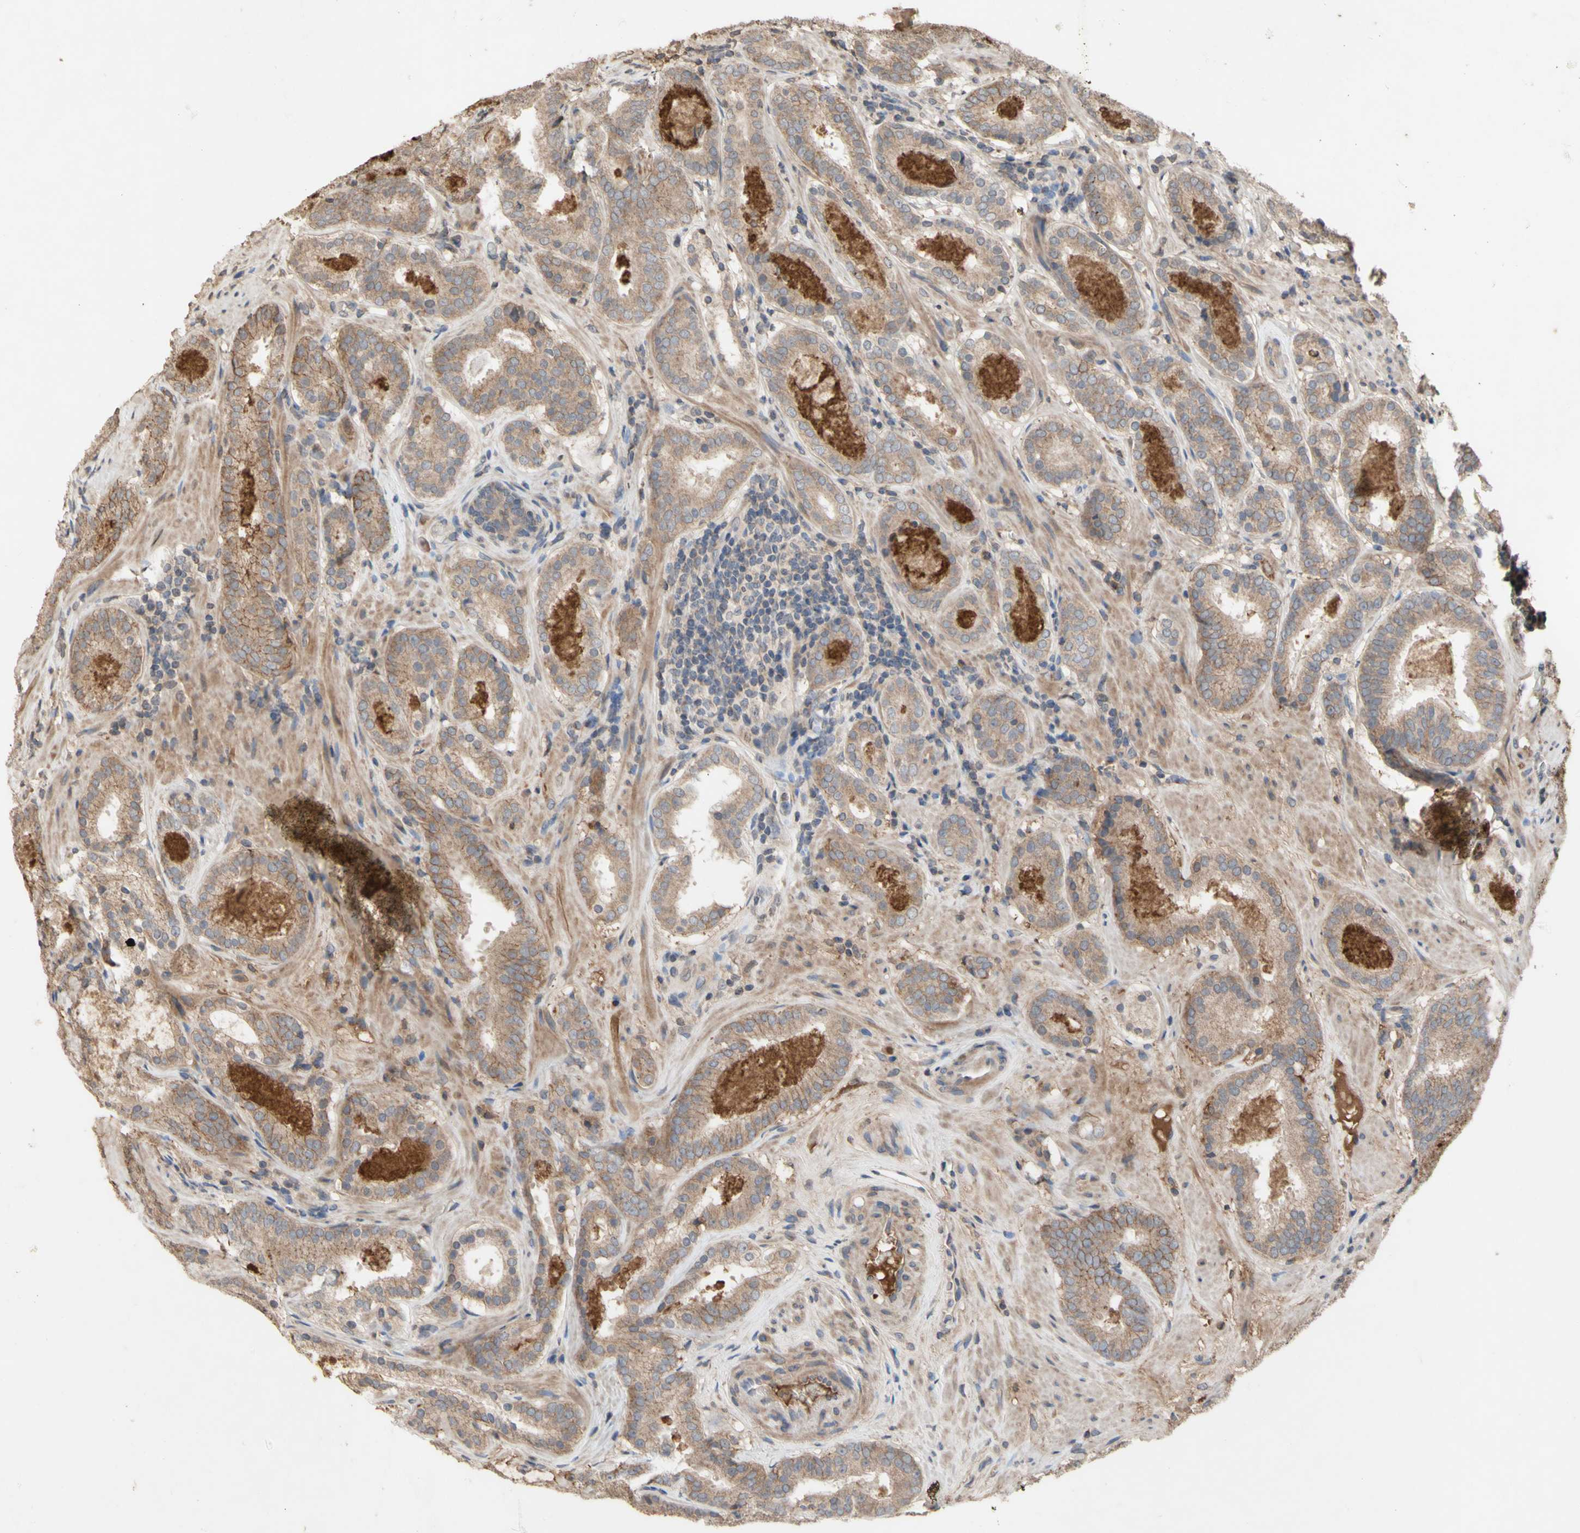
{"staining": {"intensity": "moderate", "quantity": ">75%", "location": "cytoplasmic/membranous"}, "tissue": "prostate cancer", "cell_type": "Tumor cells", "image_type": "cancer", "snomed": [{"axis": "morphology", "description": "Adenocarcinoma, Low grade"}, {"axis": "topography", "description": "Prostate"}], "caption": "Immunohistochemistry image of human low-grade adenocarcinoma (prostate) stained for a protein (brown), which exhibits medium levels of moderate cytoplasmic/membranous positivity in approximately >75% of tumor cells.", "gene": "NECTIN3", "patient": {"sex": "male", "age": 69}}